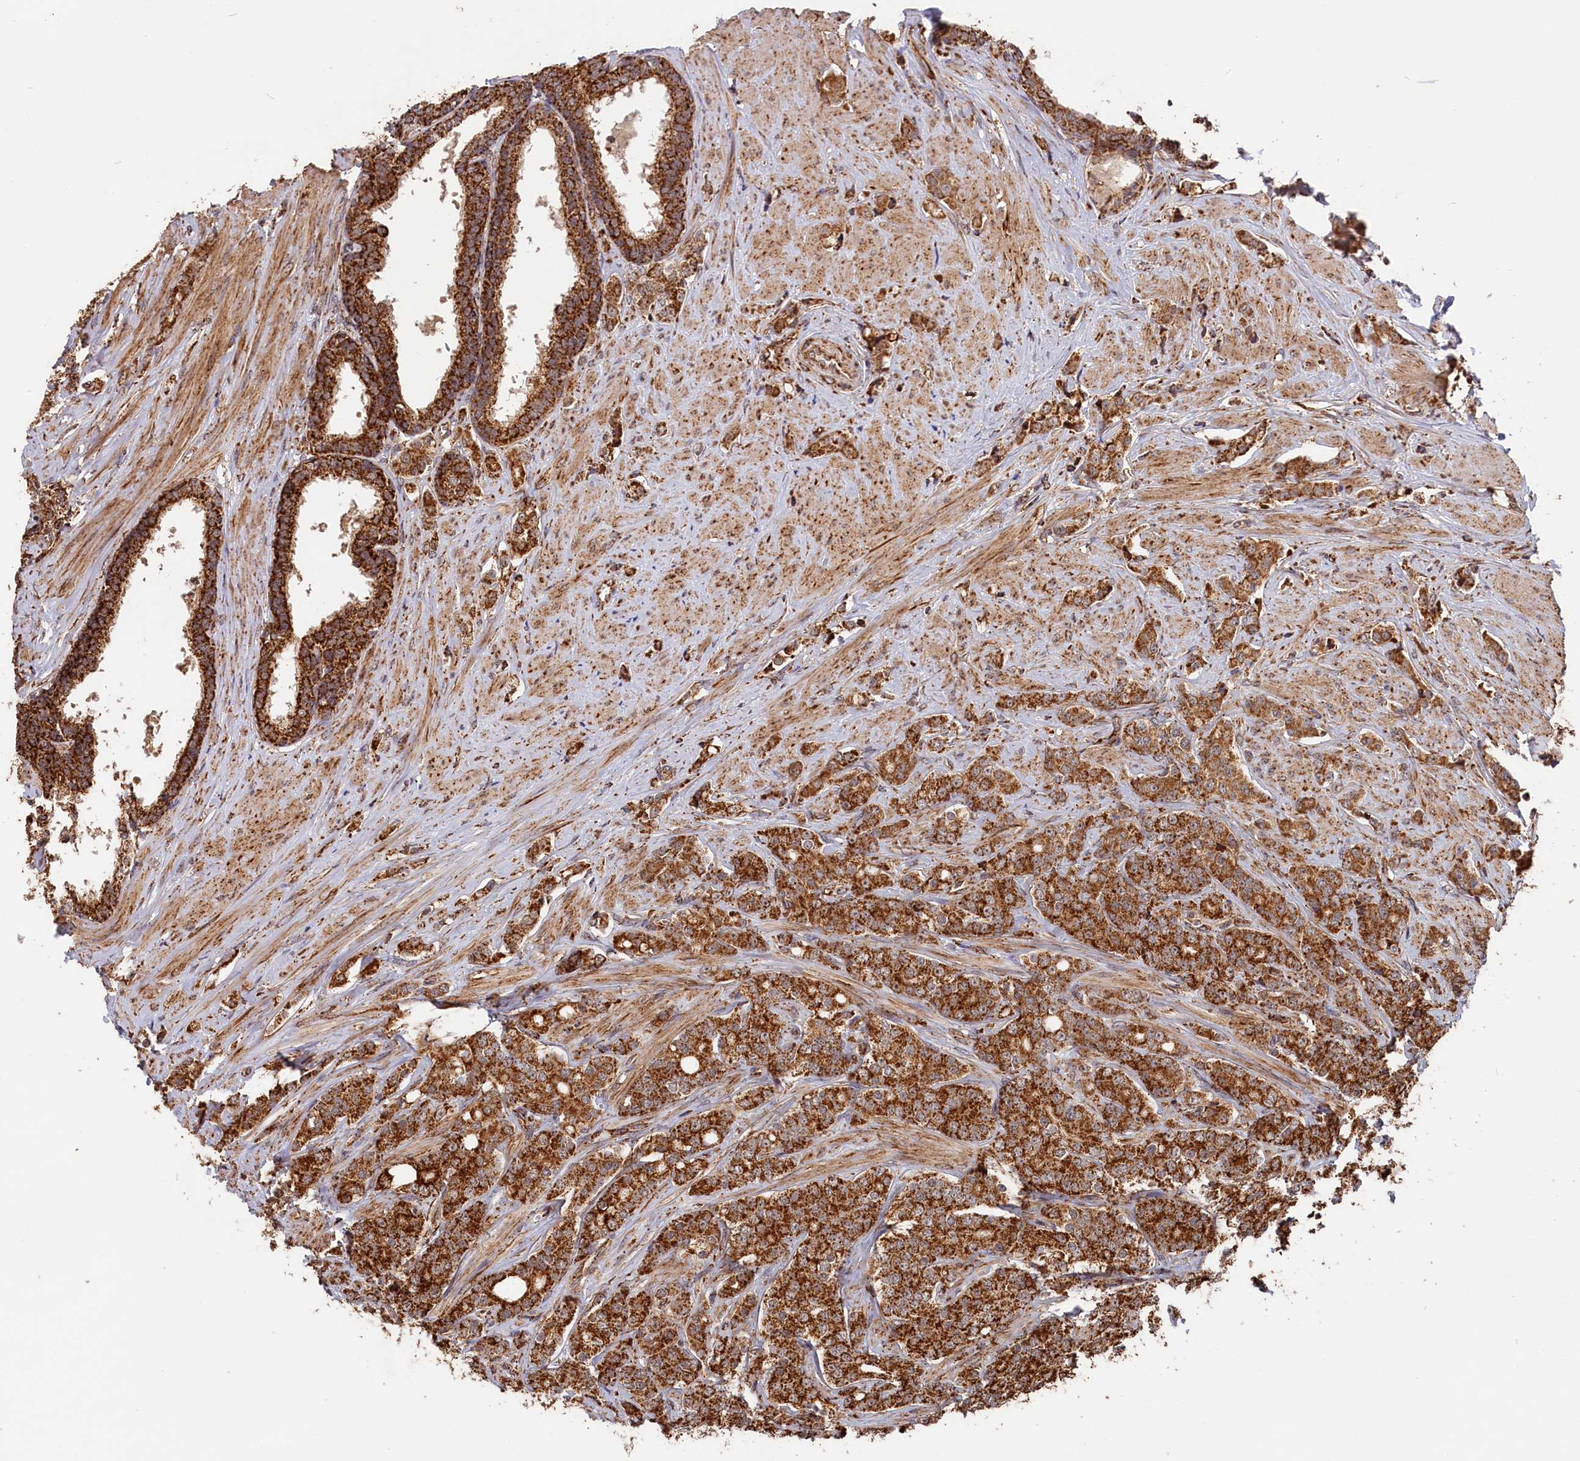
{"staining": {"intensity": "strong", "quantity": ">75%", "location": "cytoplasmic/membranous"}, "tissue": "prostate cancer", "cell_type": "Tumor cells", "image_type": "cancer", "snomed": [{"axis": "morphology", "description": "Adenocarcinoma, High grade"}, {"axis": "topography", "description": "Prostate"}], "caption": "Immunohistochemistry (IHC) photomicrograph of neoplastic tissue: prostate cancer stained using immunohistochemistry shows high levels of strong protein expression localized specifically in the cytoplasmic/membranous of tumor cells, appearing as a cytoplasmic/membranous brown color.", "gene": "MACROD1", "patient": {"sex": "male", "age": 62}}